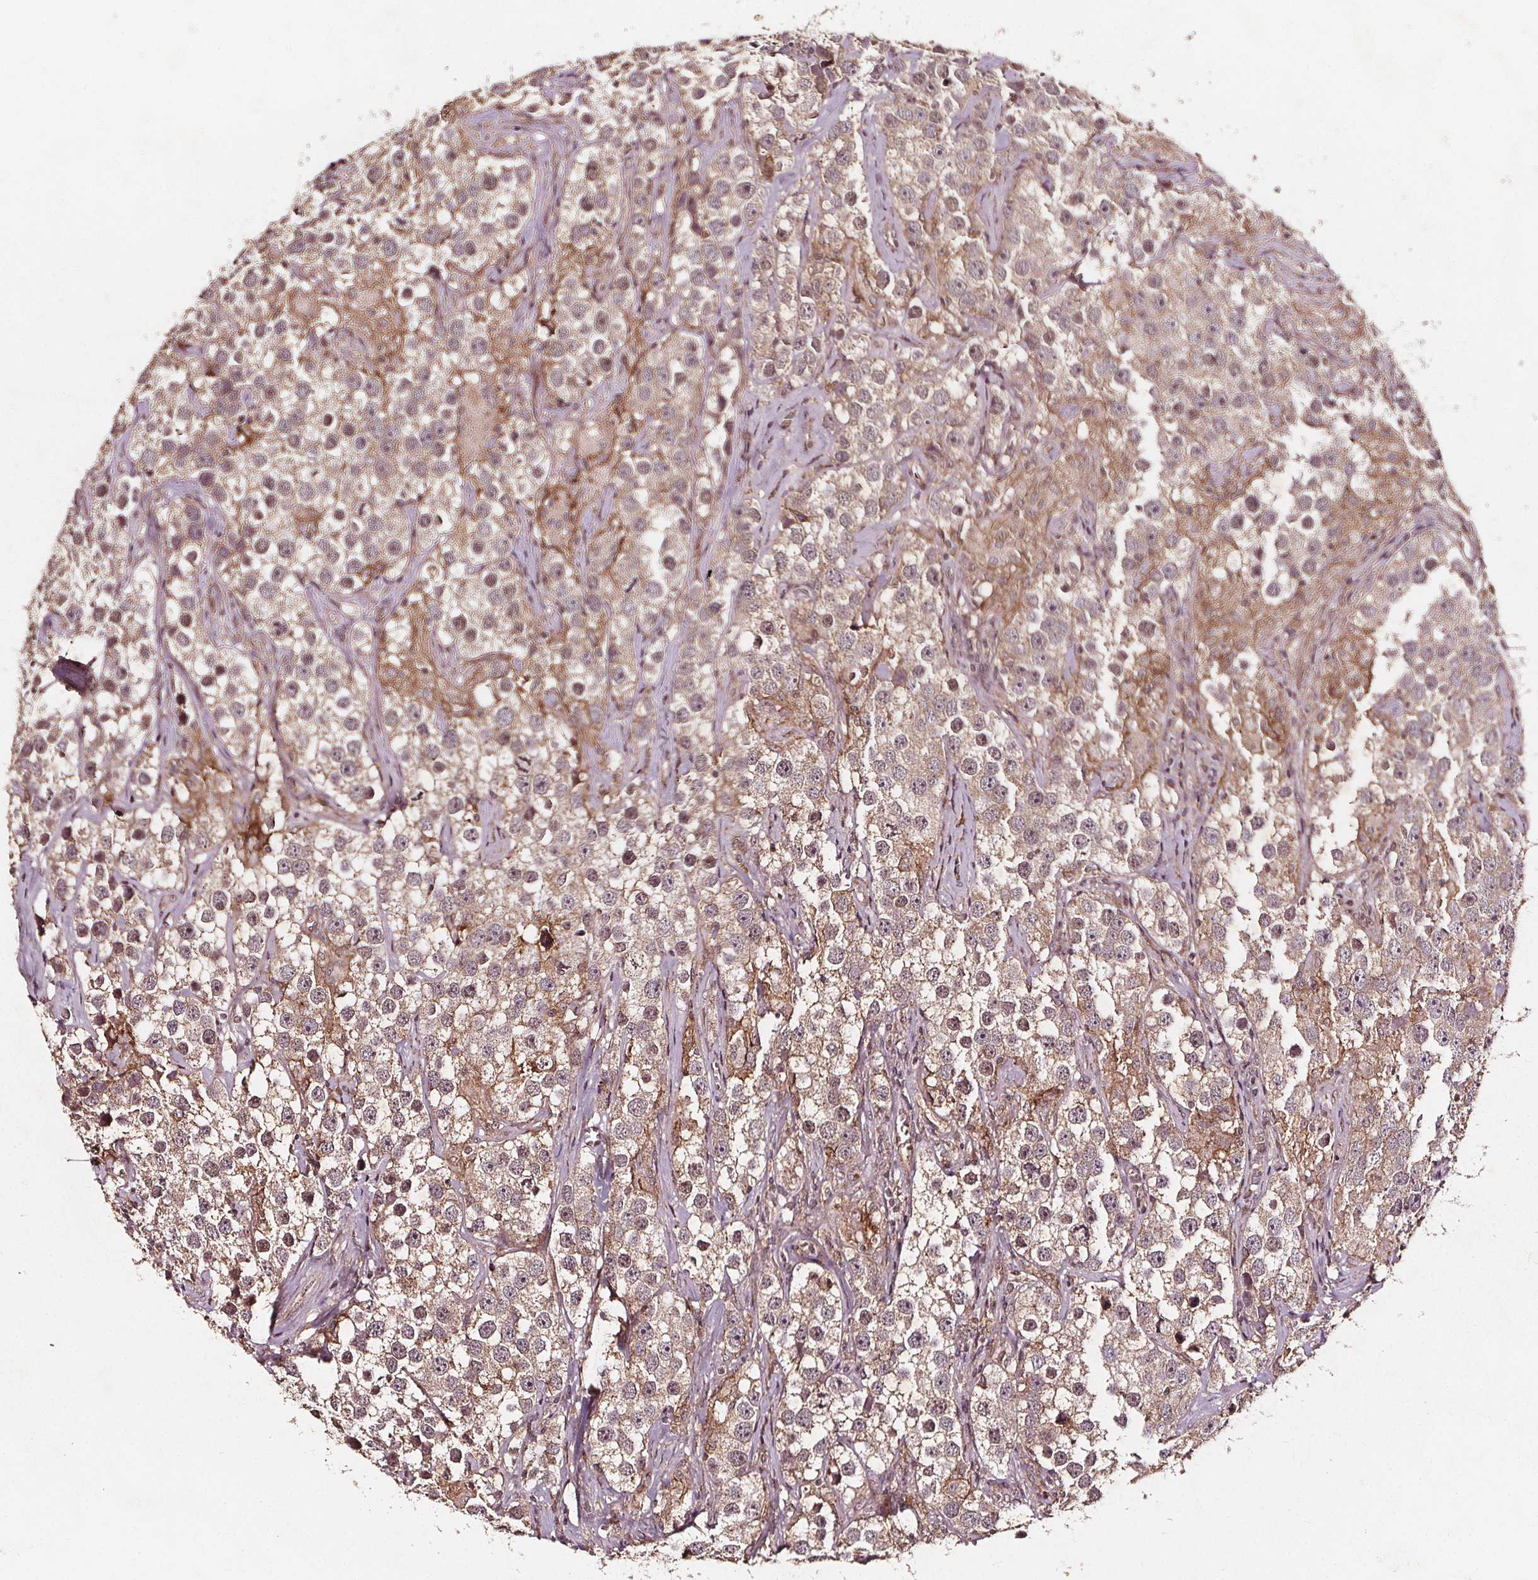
{"staining": {"intensity": "weak", "quantity": ">75%", "location": "cytoplasmic/membranous"}, "tissue": "testis cancer", "cell_type": "Tumor cells", "image_type": "cancer", "snomed": [{"axis": "morphology", "description": "Seminoma, NOS"}, {"axis": "topography", "description": "Testis"}], "caption": "Immunohistochemistry (IHC) photomicrograph of neoplastic tissue: seminoma (testis) stained using immunohistochemistry (IHC) shows low levels of weak protein expression localized specifically in the cytoplasmic/membranous of tumor cells, appearing as a cytoplasmic/membranous brown color.", "gene": "ABCA1", "patient": {"sex": "male", "age": 49}}